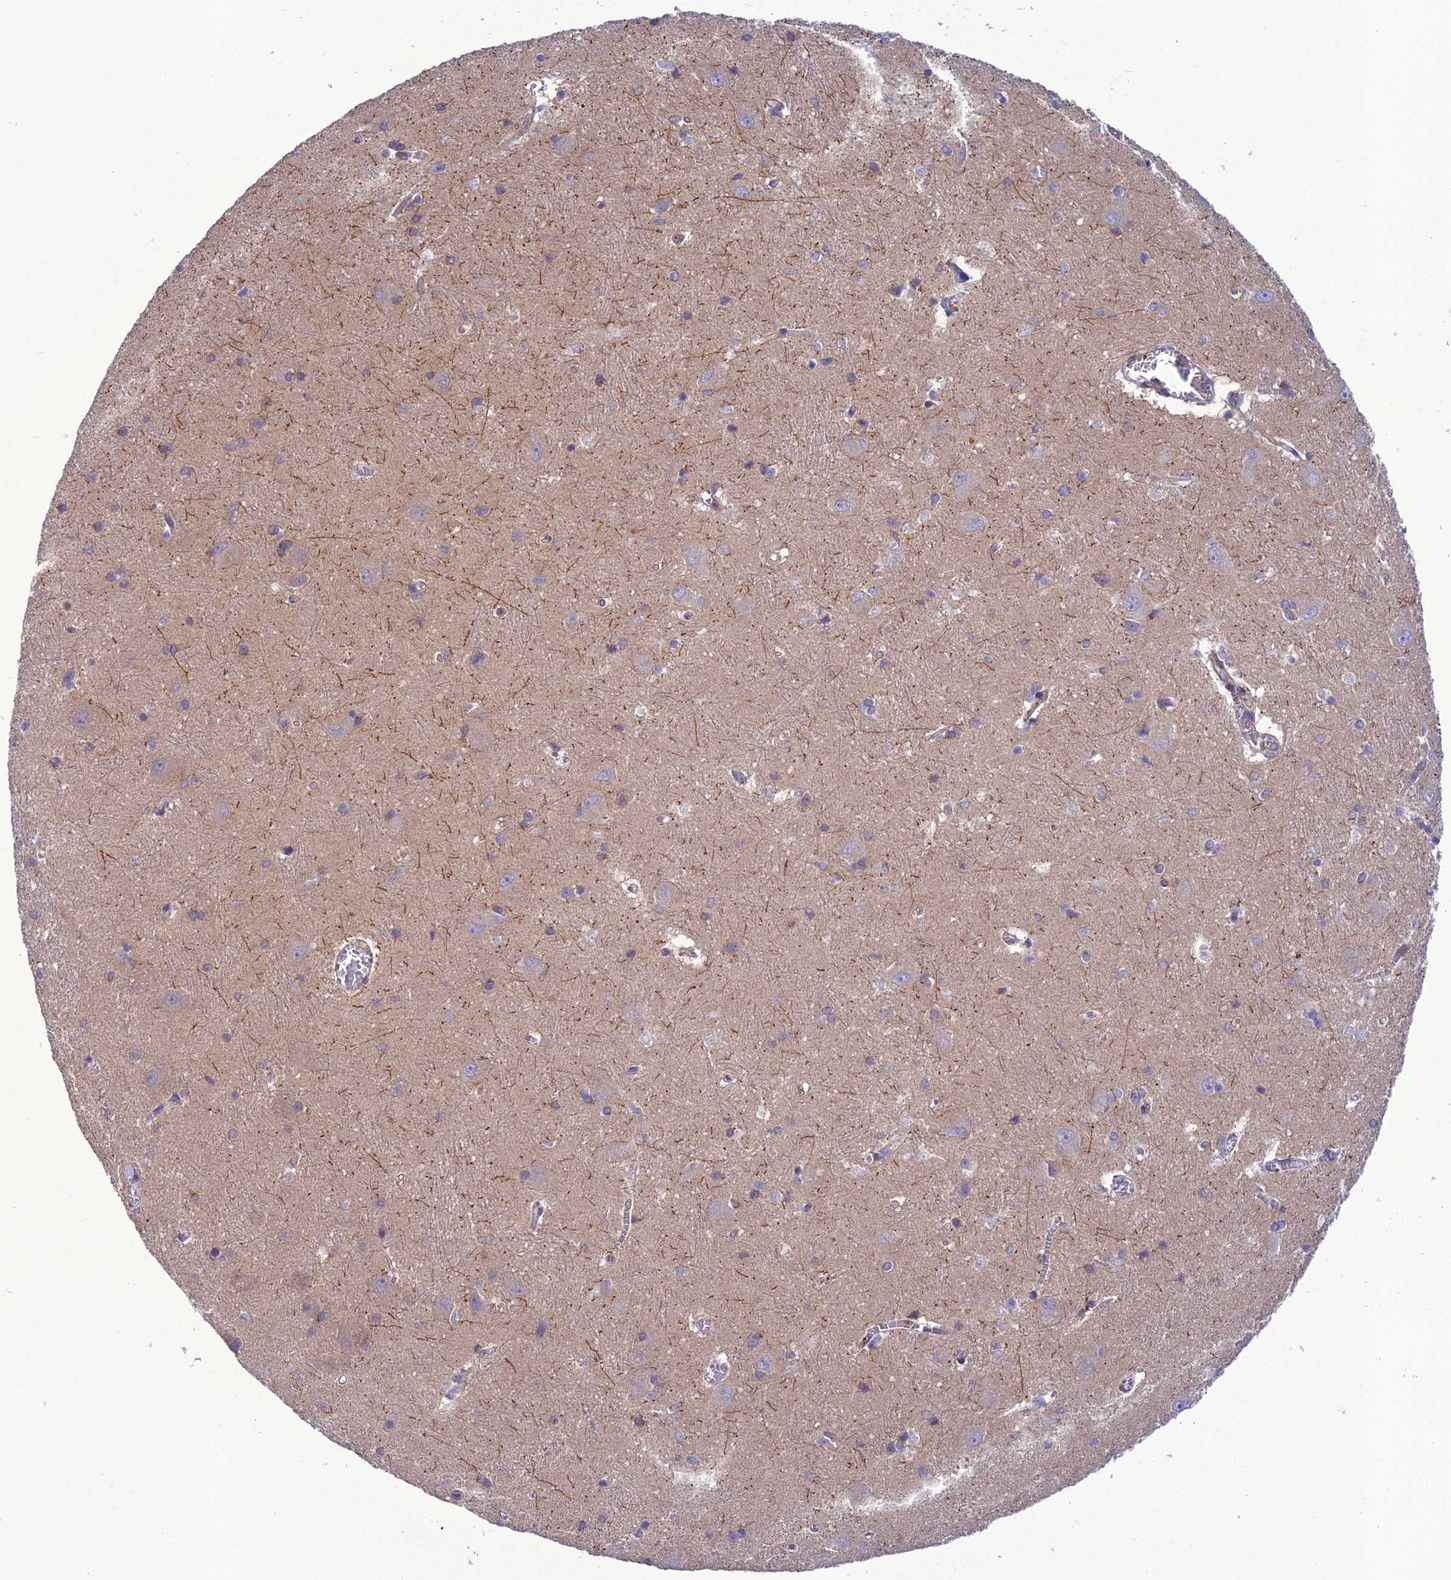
{"staining": {"intensity": "weak", "quantity": "<25%", "location": "cytoplasmic/membranous"}, "tissue": "caudate", "cell_type": "Glial cells", "image_type": "normal", "snomed": [{"axis": "morphology", "description": "Normal tissue, NOS"}, {"axis": "topography", "description": "Lateral ventricle wall"}], "caption": "Glial cells show no significant positivity in unremarkable caudate. (DAB immunohistochemistry (IHC) visualized using brightfield microscopy, high magnification).", "gene": "GDF6", "patient": {"sex": "male", "age": 37}}